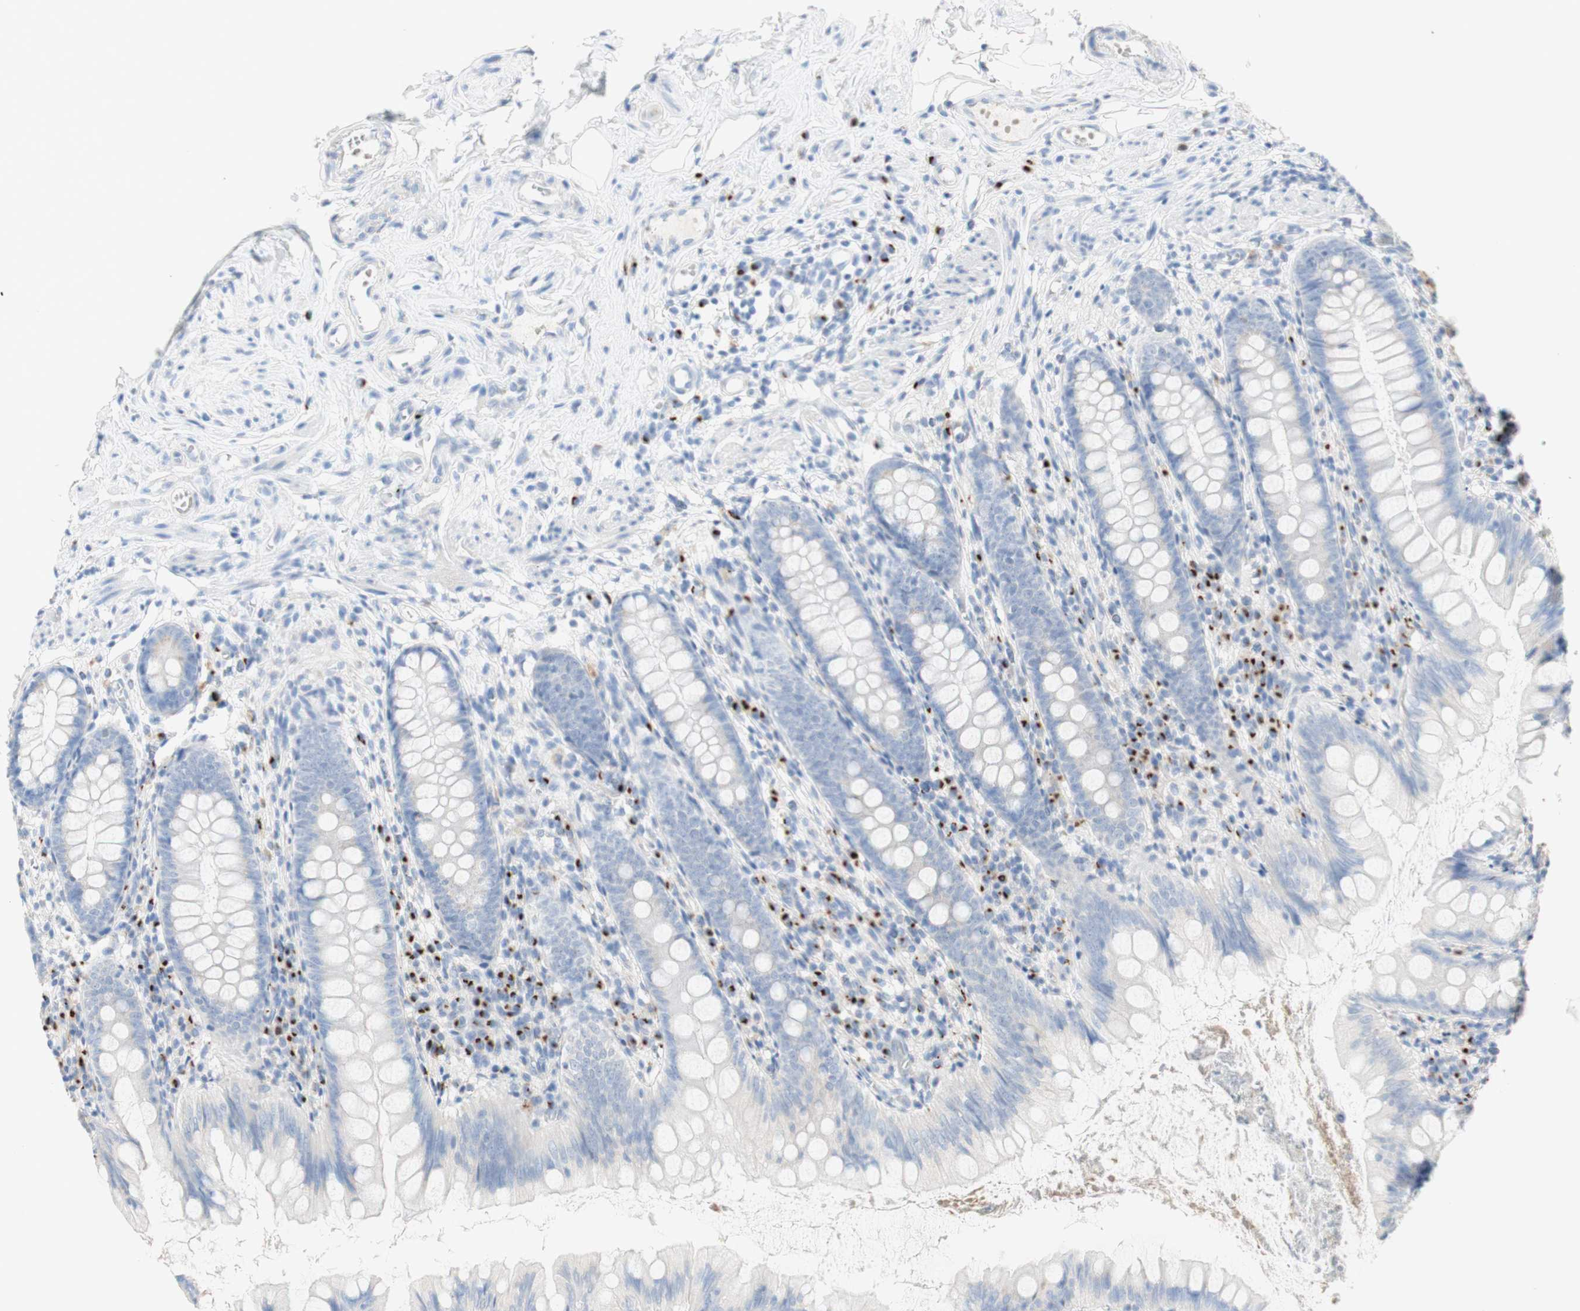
{"staining": {"intensity": "negative", "quantity": "none", "location": "none"}, "tissue": "appendix", "cell_type": "Glandular cells", "image_type": "normal", "snomed": [{"axis": "morphology", "description": "Normal tissue, NOS"}, {"axis": "topography", "description": "Appendix"}], "caption": "Glandular cells are negative for protein expression in normal human appendix. (Brightfield microscopy of DAB immunohistochemistry (IHC) at high magnification).", "gene": "MANEA", "patient": {"sex": "female", "age": 77}}